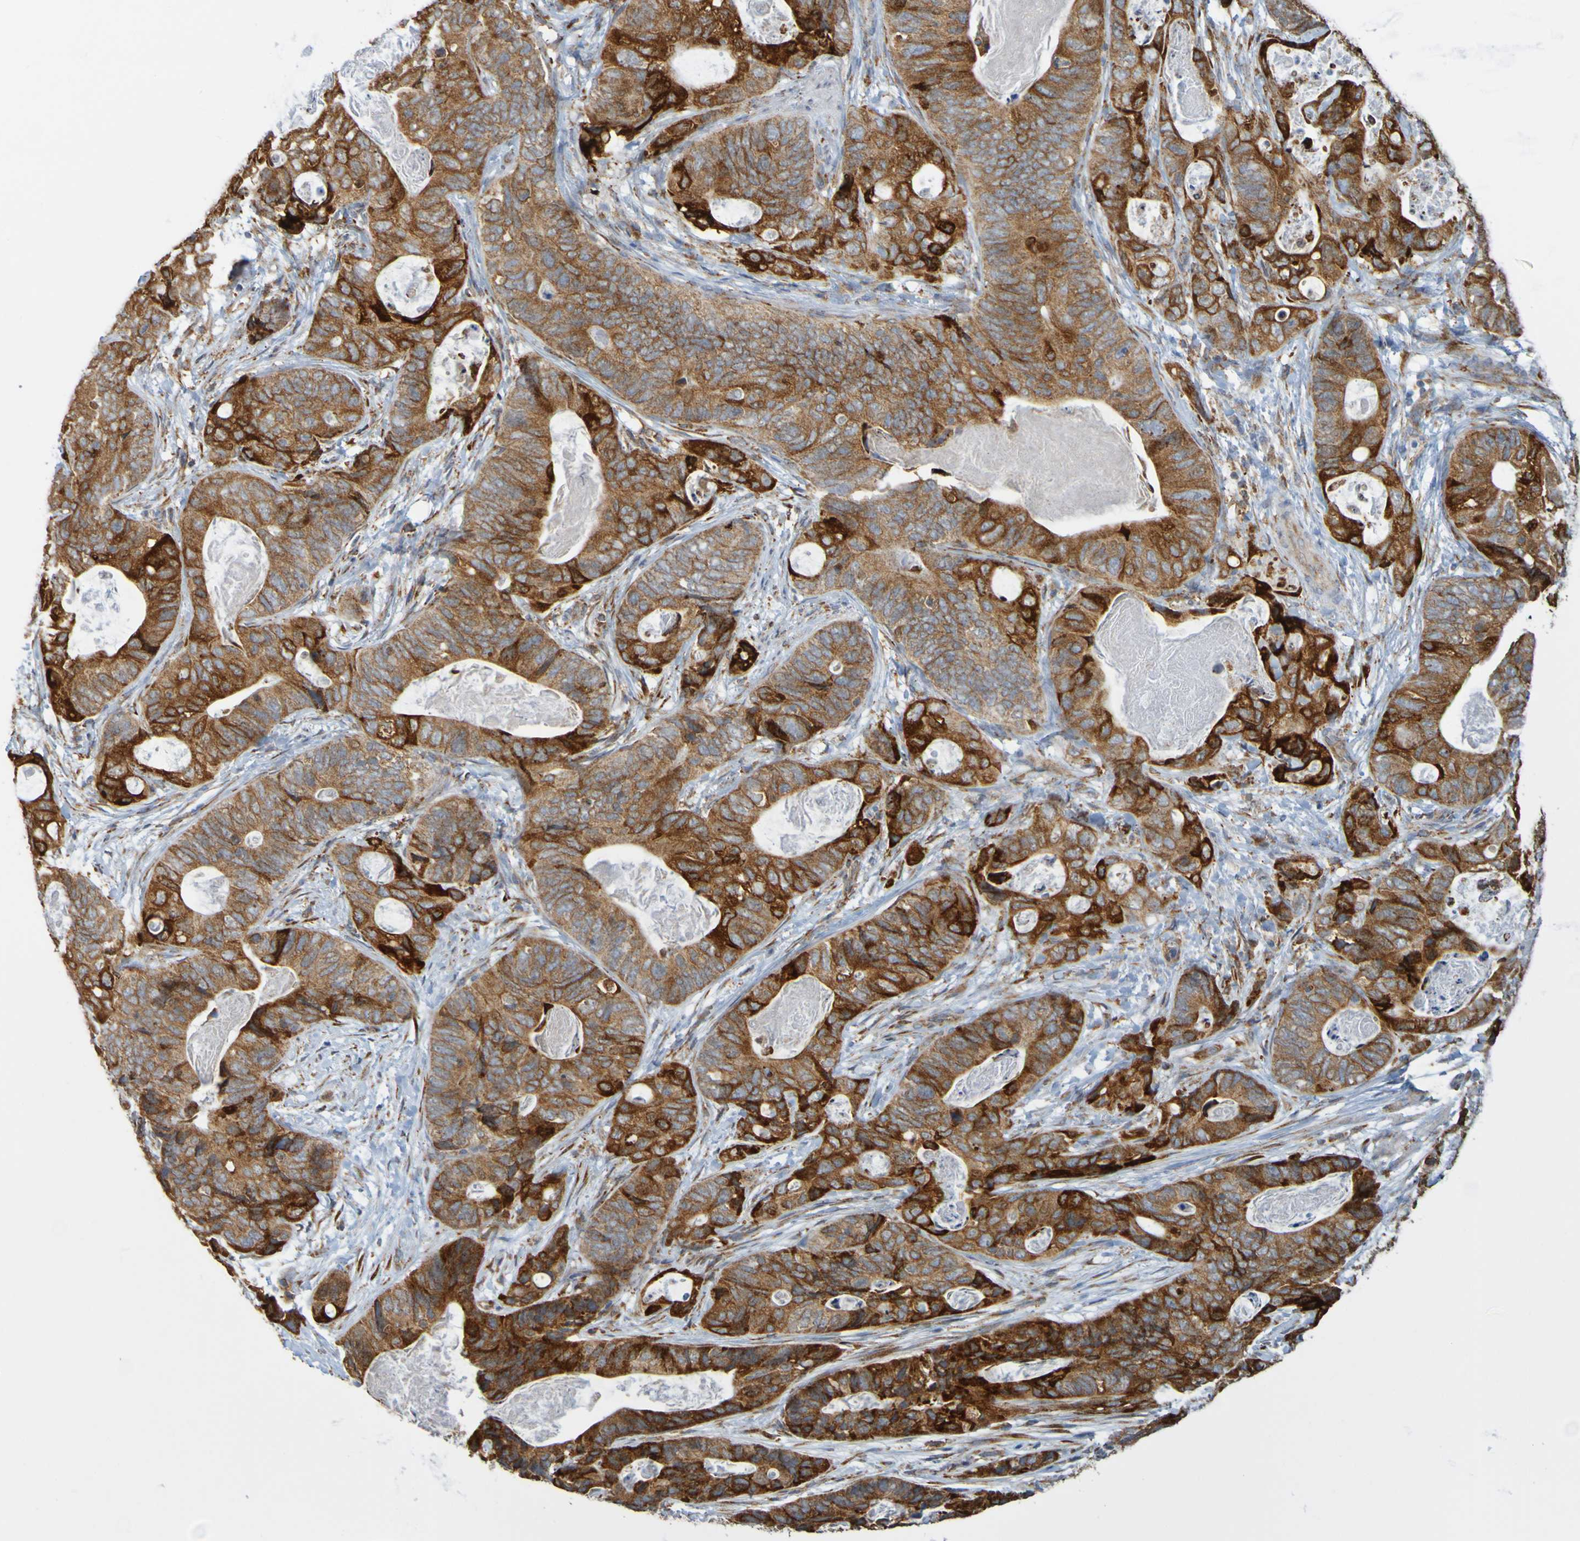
{"staining": {"intensity": "strong", "quantity": "<25%", "location": "cytoplasmic/membranous"}, "tissue": "stomach cancer", "cell_type": "Tumor cells", "image_type": "cancer", "snomed": [{"axis": "morphology", "description": "Adenocarcinoma, NOS"}, {"axis": "topography", "description": "Stomach"}], "caption": "Immunohistochemical staining of stomach cancer displays strong cytoplasmic/membranous protein staining in about <25% of tumor cells.", "gene": "PDIA3", "patient": {"sex": "female", "age": 89}}